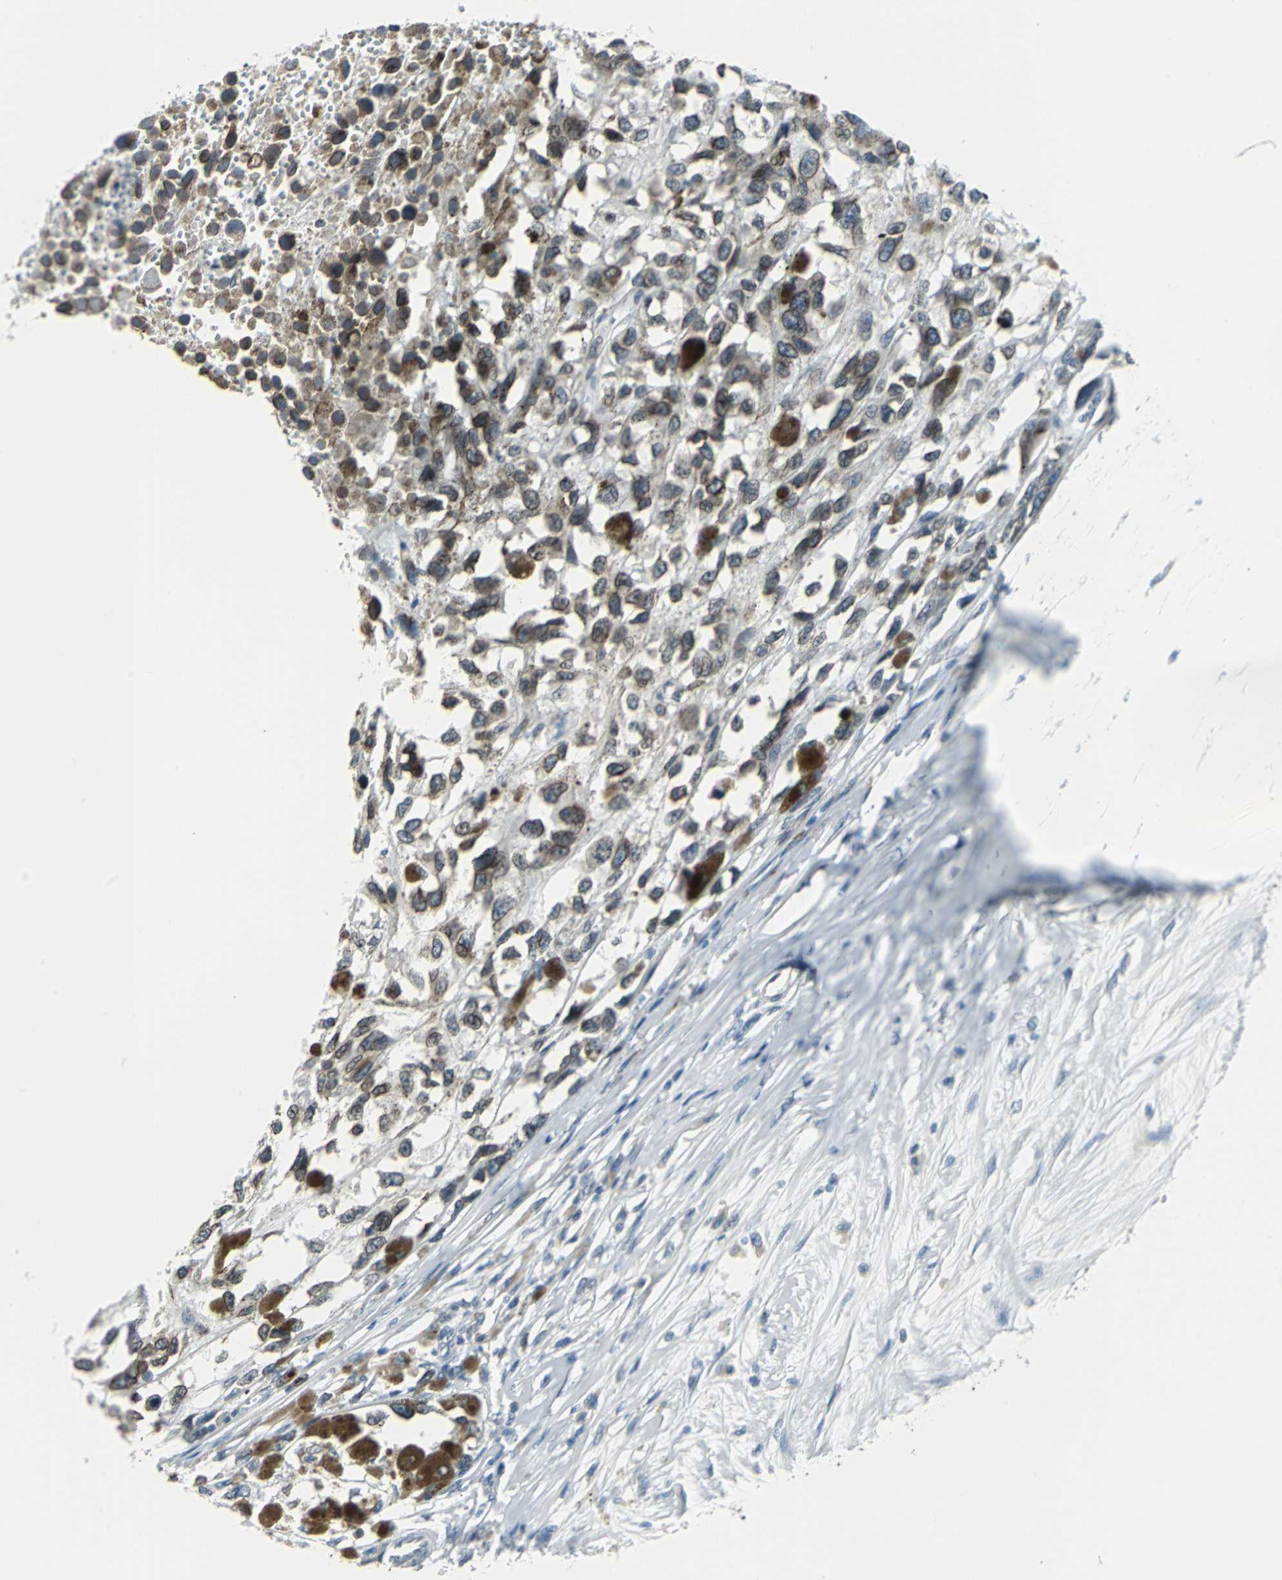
{"staining": {"intensity": "moderate", "quantity": ">75%", "location": "cytoplasmic/membranous,nuclear"}, "tissue": "melanoma", "cell_type": "Tumor cells", "image_type": "cancer", "snomed": [{"axis": "morphology", "description": "Malignant melanoma, Metastatic site"}, {"axis": "topography", "description": "Lymph node"}], "caption": "Melanoma stained with a protein marker exhibits moderate staining in tumor cells.", "gene": "SNUPN", "patient": {"sex": "male", "age": 59}}